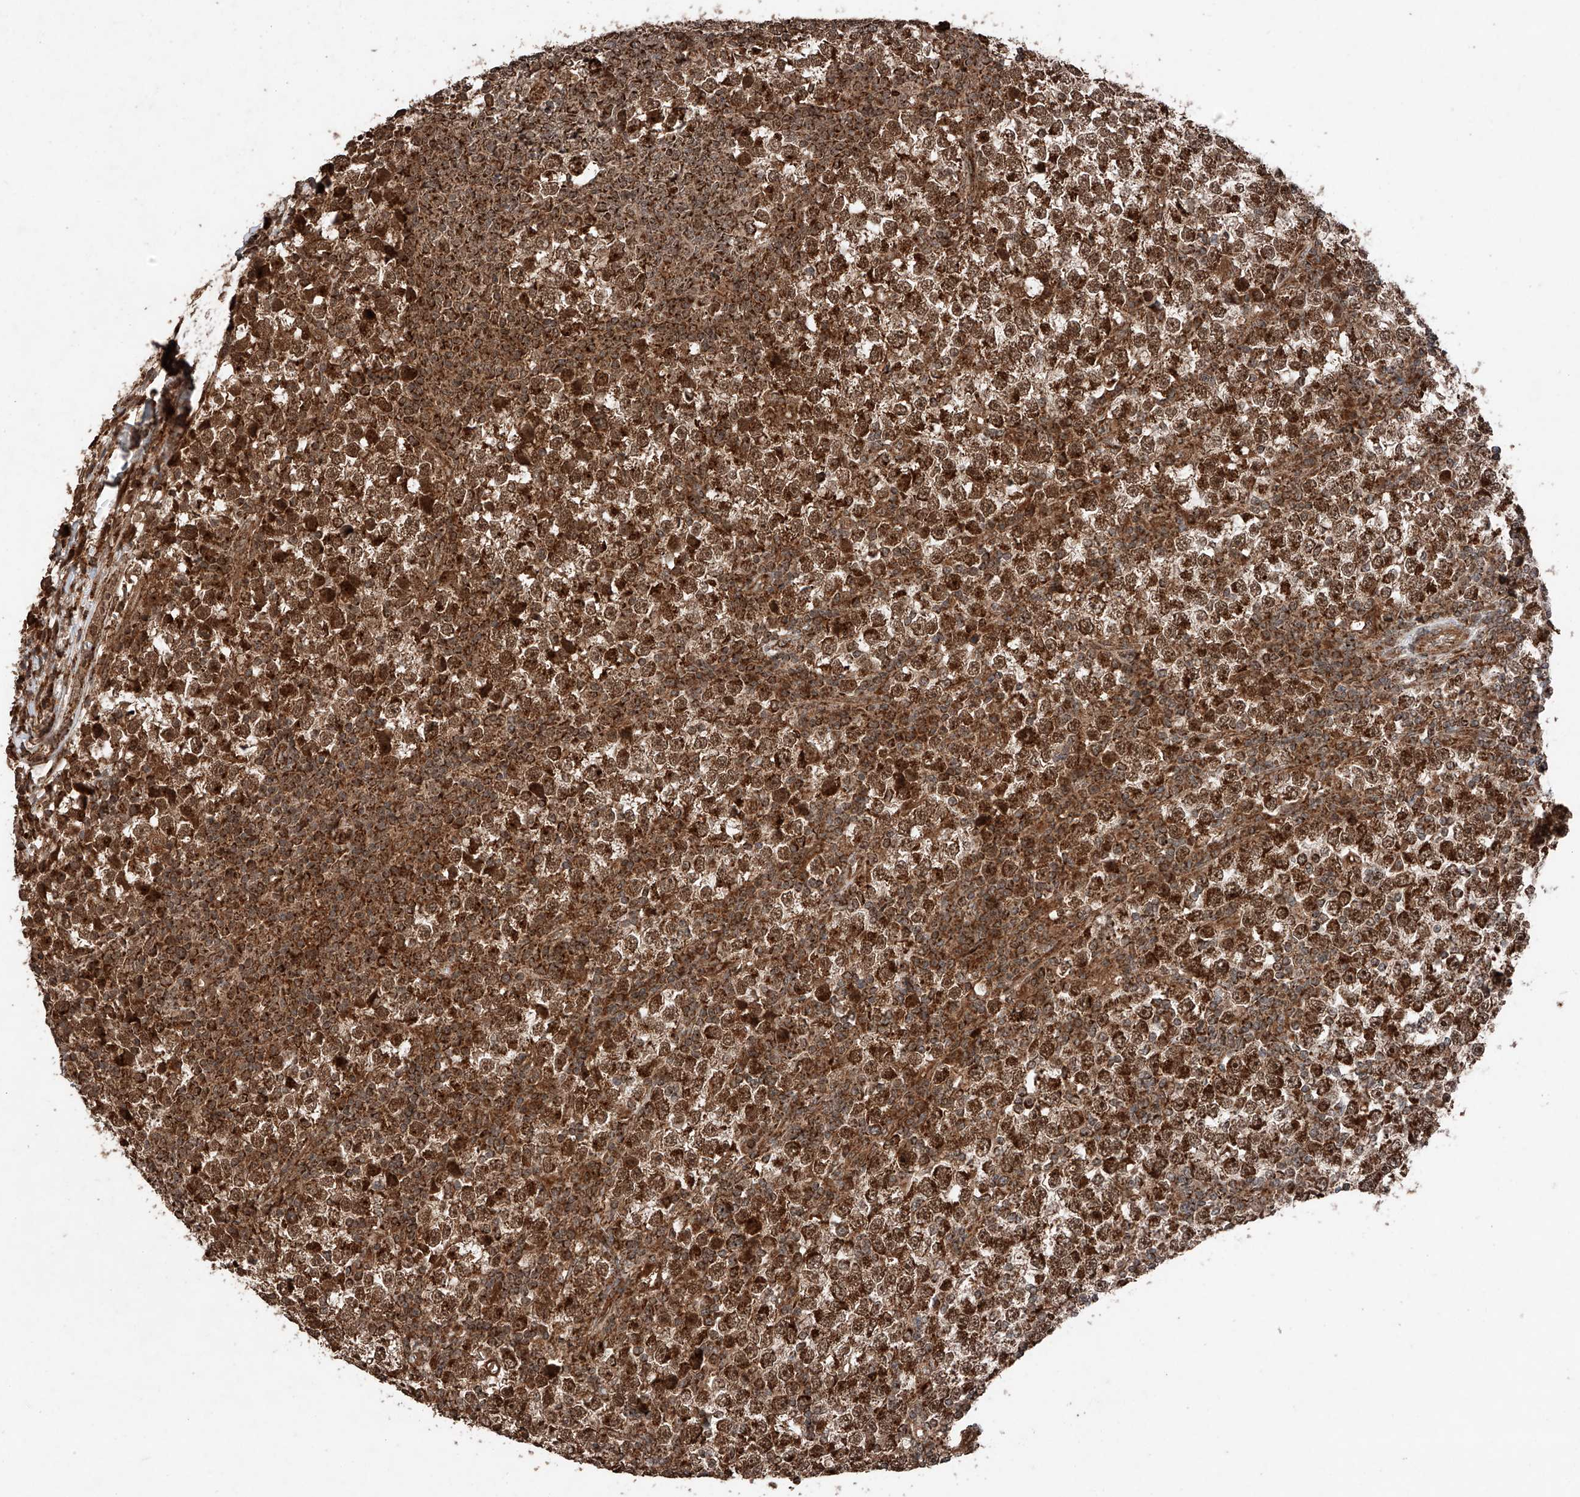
{"staining": {"intensity": "strong", "quantity": ">75%", "location": "cytoplasmic/membranous,nuclear"}, "tissue": "testis cancer", "cell_type": "Tumor cells", "image_type": "cancer", "snomed": [{"axis": "morphology", "description": "Seminoma, NOS"}, {"axis": "topography", "description": "Testis"}], "caption": "IHC of human testis seminoma exhibits high levels of strong cytoplasmic/membranous and nuclear positivity in about >75% of tumor cells.", "gene": "ZSCAN29", "patient": {"sex": "male", "age": 65}}